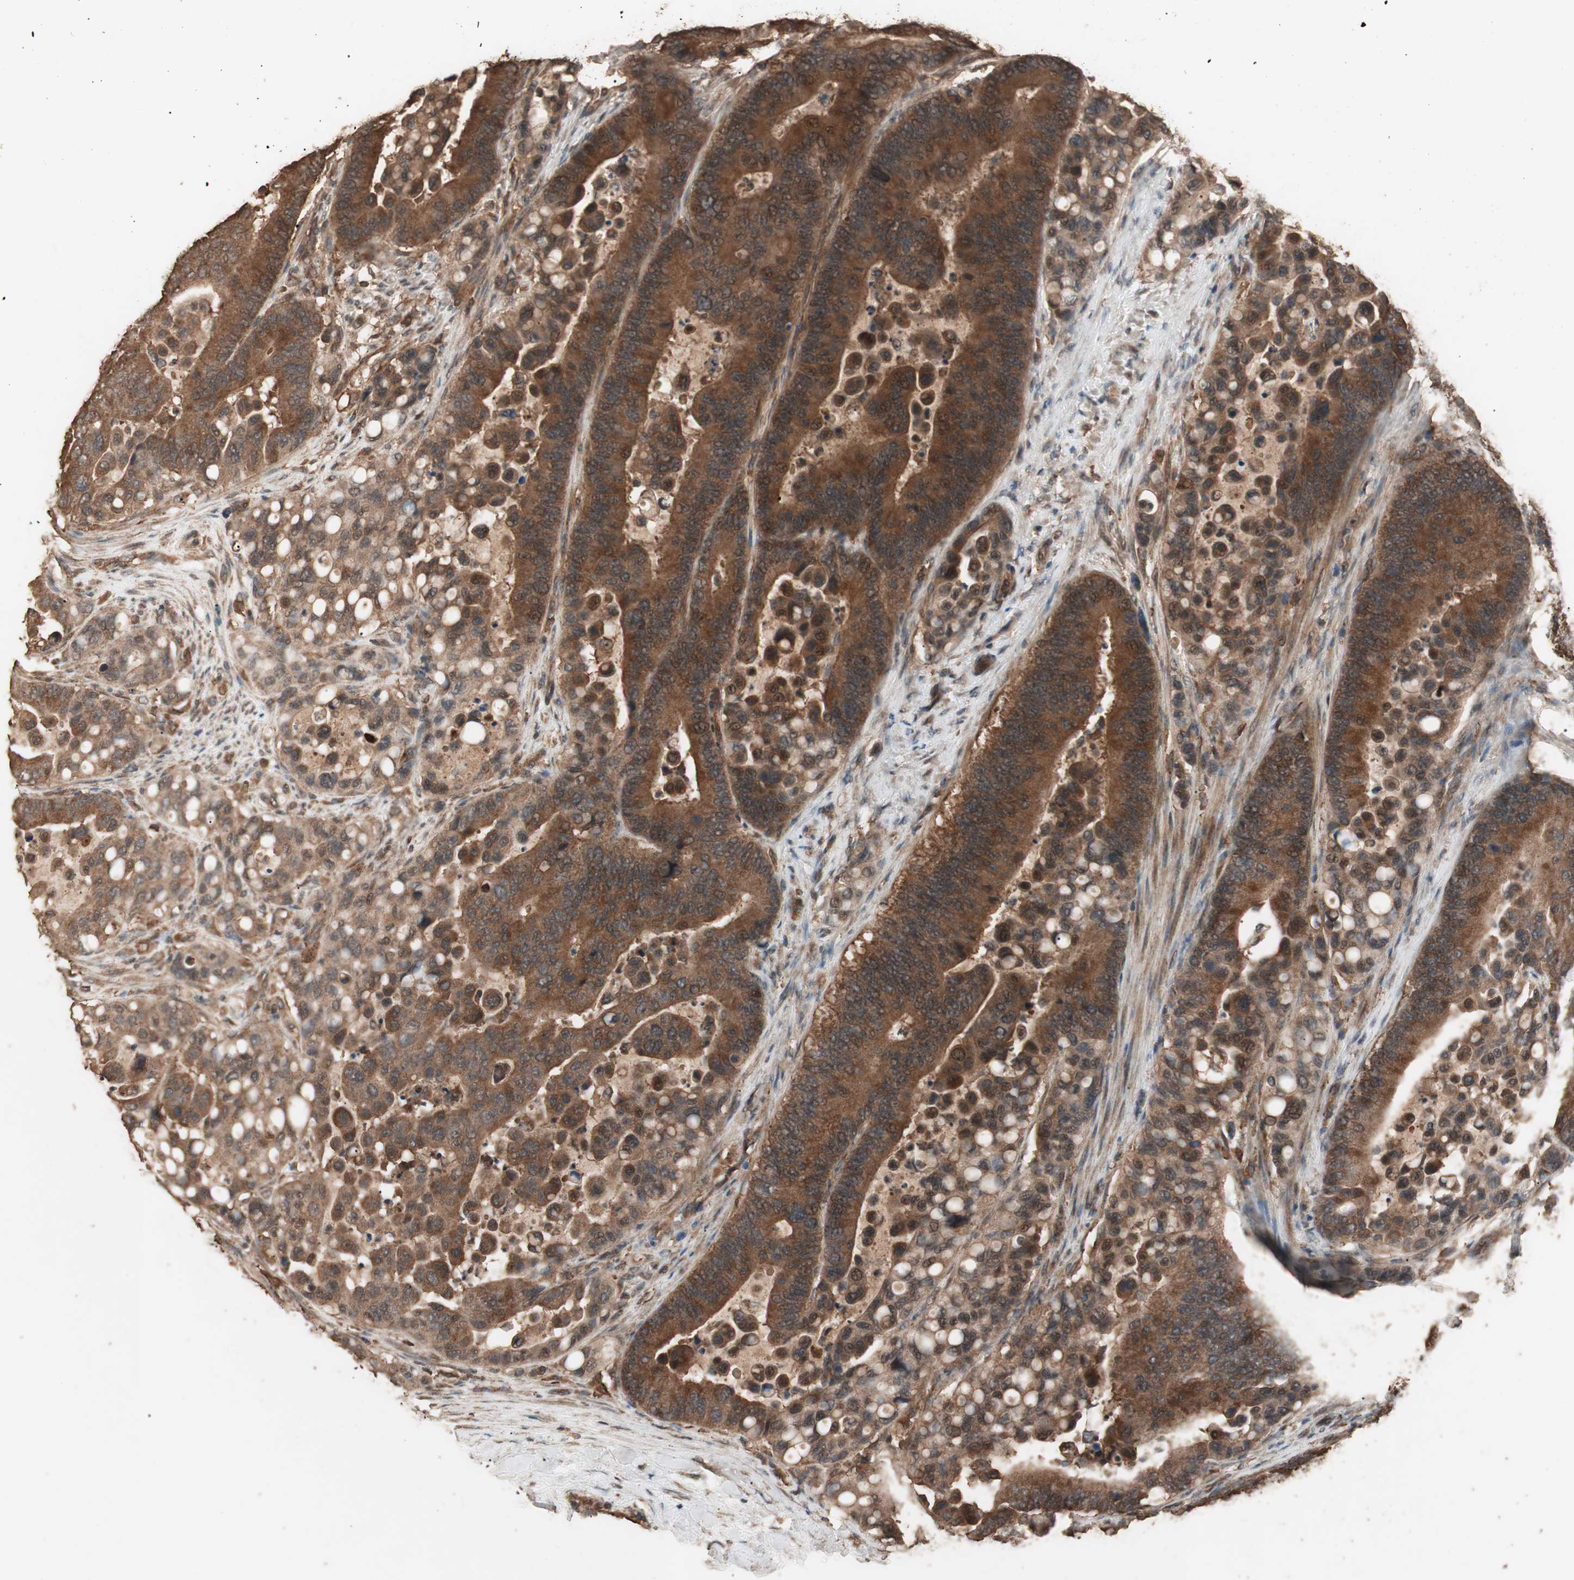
{"staining": {"intensity": "strong", "quantity": ">75%", "location": "cytoplasmic/membranous"}, "tissue": "colorectal cancer", "cell_type": "Tumor cells", "image_type": "cancer", "snomed": [{"axis": "morphology", "description": "Normal tissue, NOS"}, {"axis": "morphology", "description": "Adenocarcinoma, NOS"}, {"axis": "topography", "description": "Colon"}], "caption": "Brown immunohistochemical staining in adenocarcinoma (colorectal) displays strong cytoplasmic/membranous positivity in about >75% of tumor cells. (Brightfield microscopy of DAB IHC at high magnification).", "gene": "CCN4", "patient": {"sex": "male", "age": 82}}